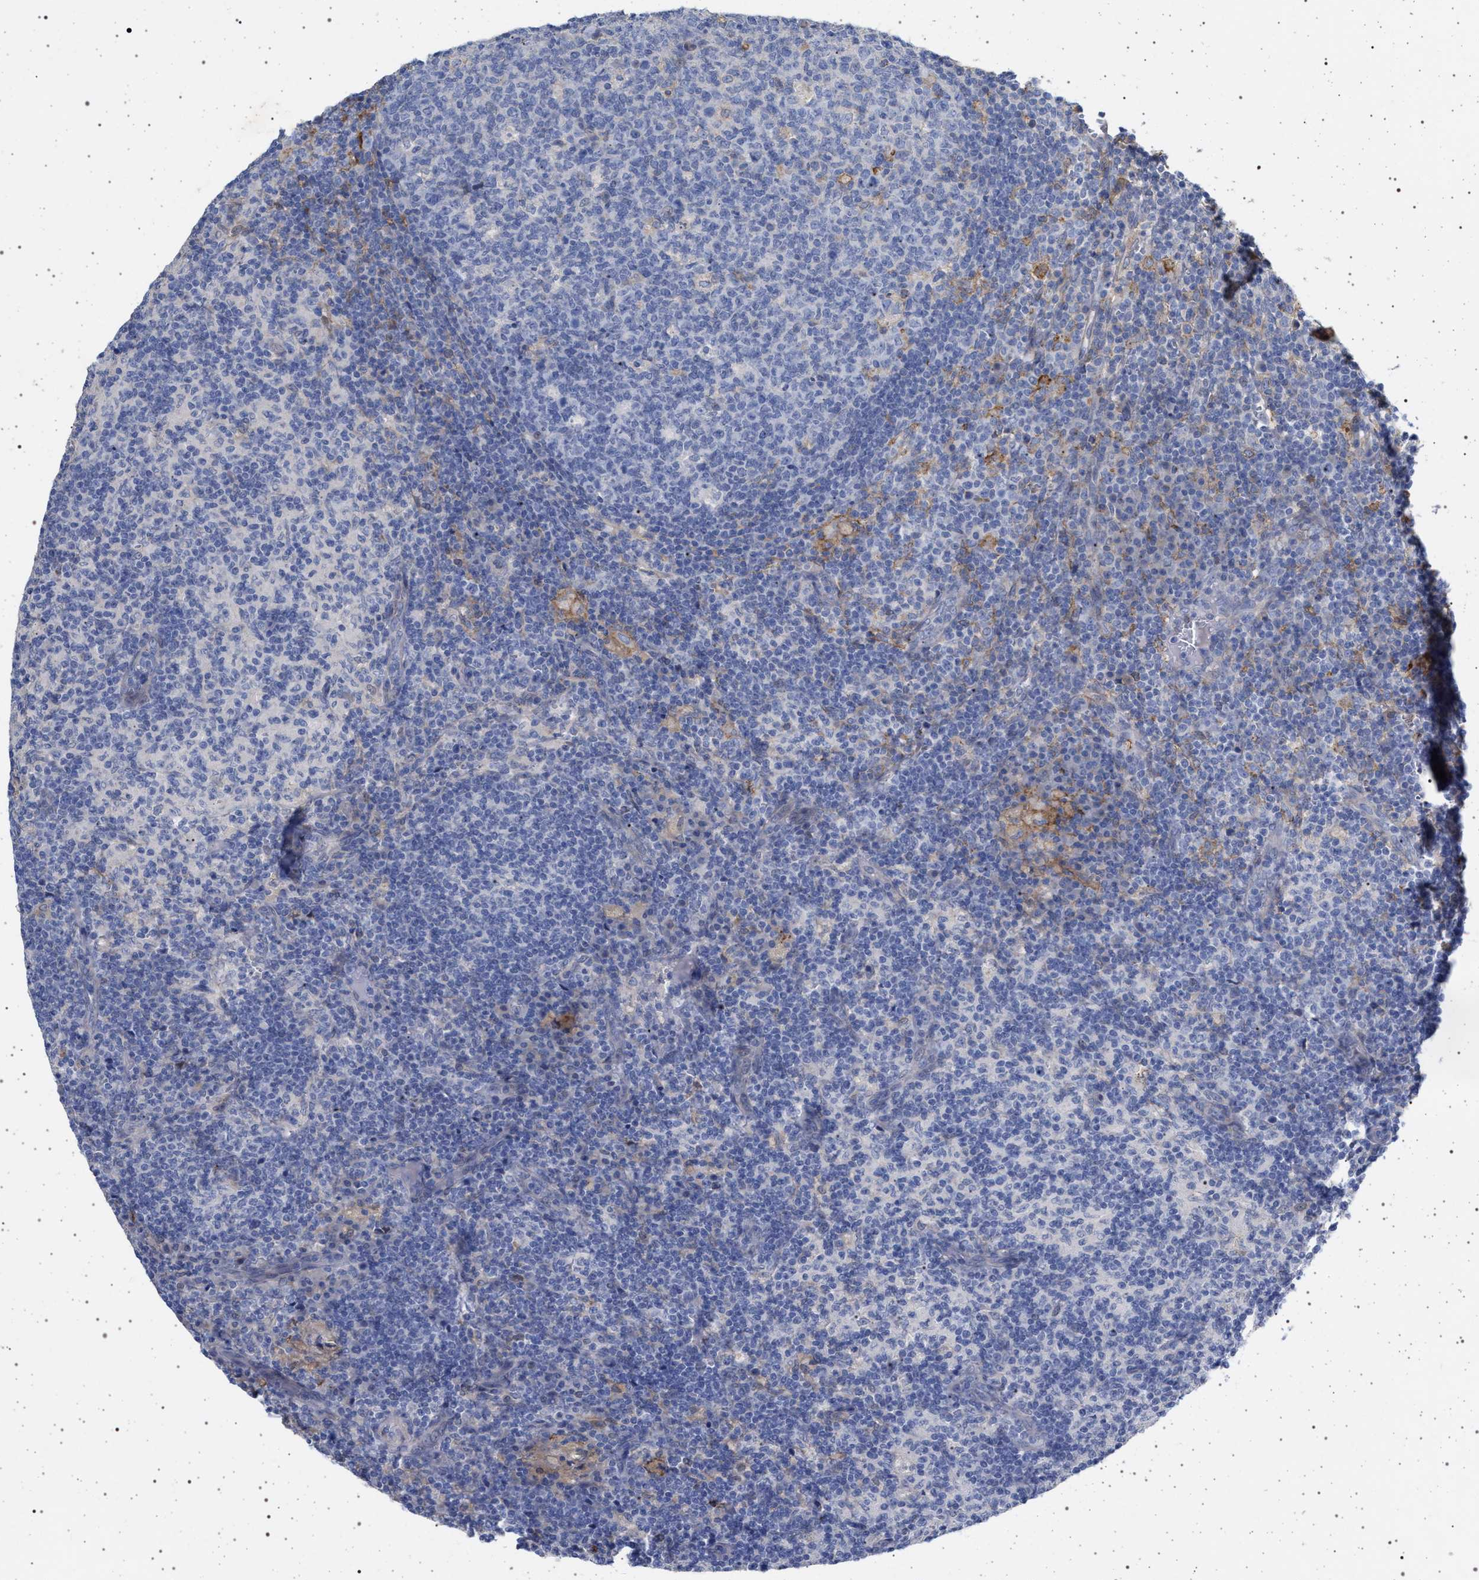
{"staining": {"intensity": "weak", "quantity": "<25%", "location": "cytoplasmic/membranous"}, "tissue": "lymph node", "cell_type": "Germinal center cells", "image_type": "normal", "snomed": [{"axis": "morphology", "description": "Normal tissue, NOS"}, {"axis": "morphology", "description": "Inflammation, NOS"}, {"axis": "topography", "description": "Lymph node"}], "caption": "A high-resolution image shows immunohistochemistry (IHC) staining of unremarkable lymph node, which reveals no significant staining in germinal center cells.", "gene": "PLG", "patient": {"sex": "male", "age": 55}}